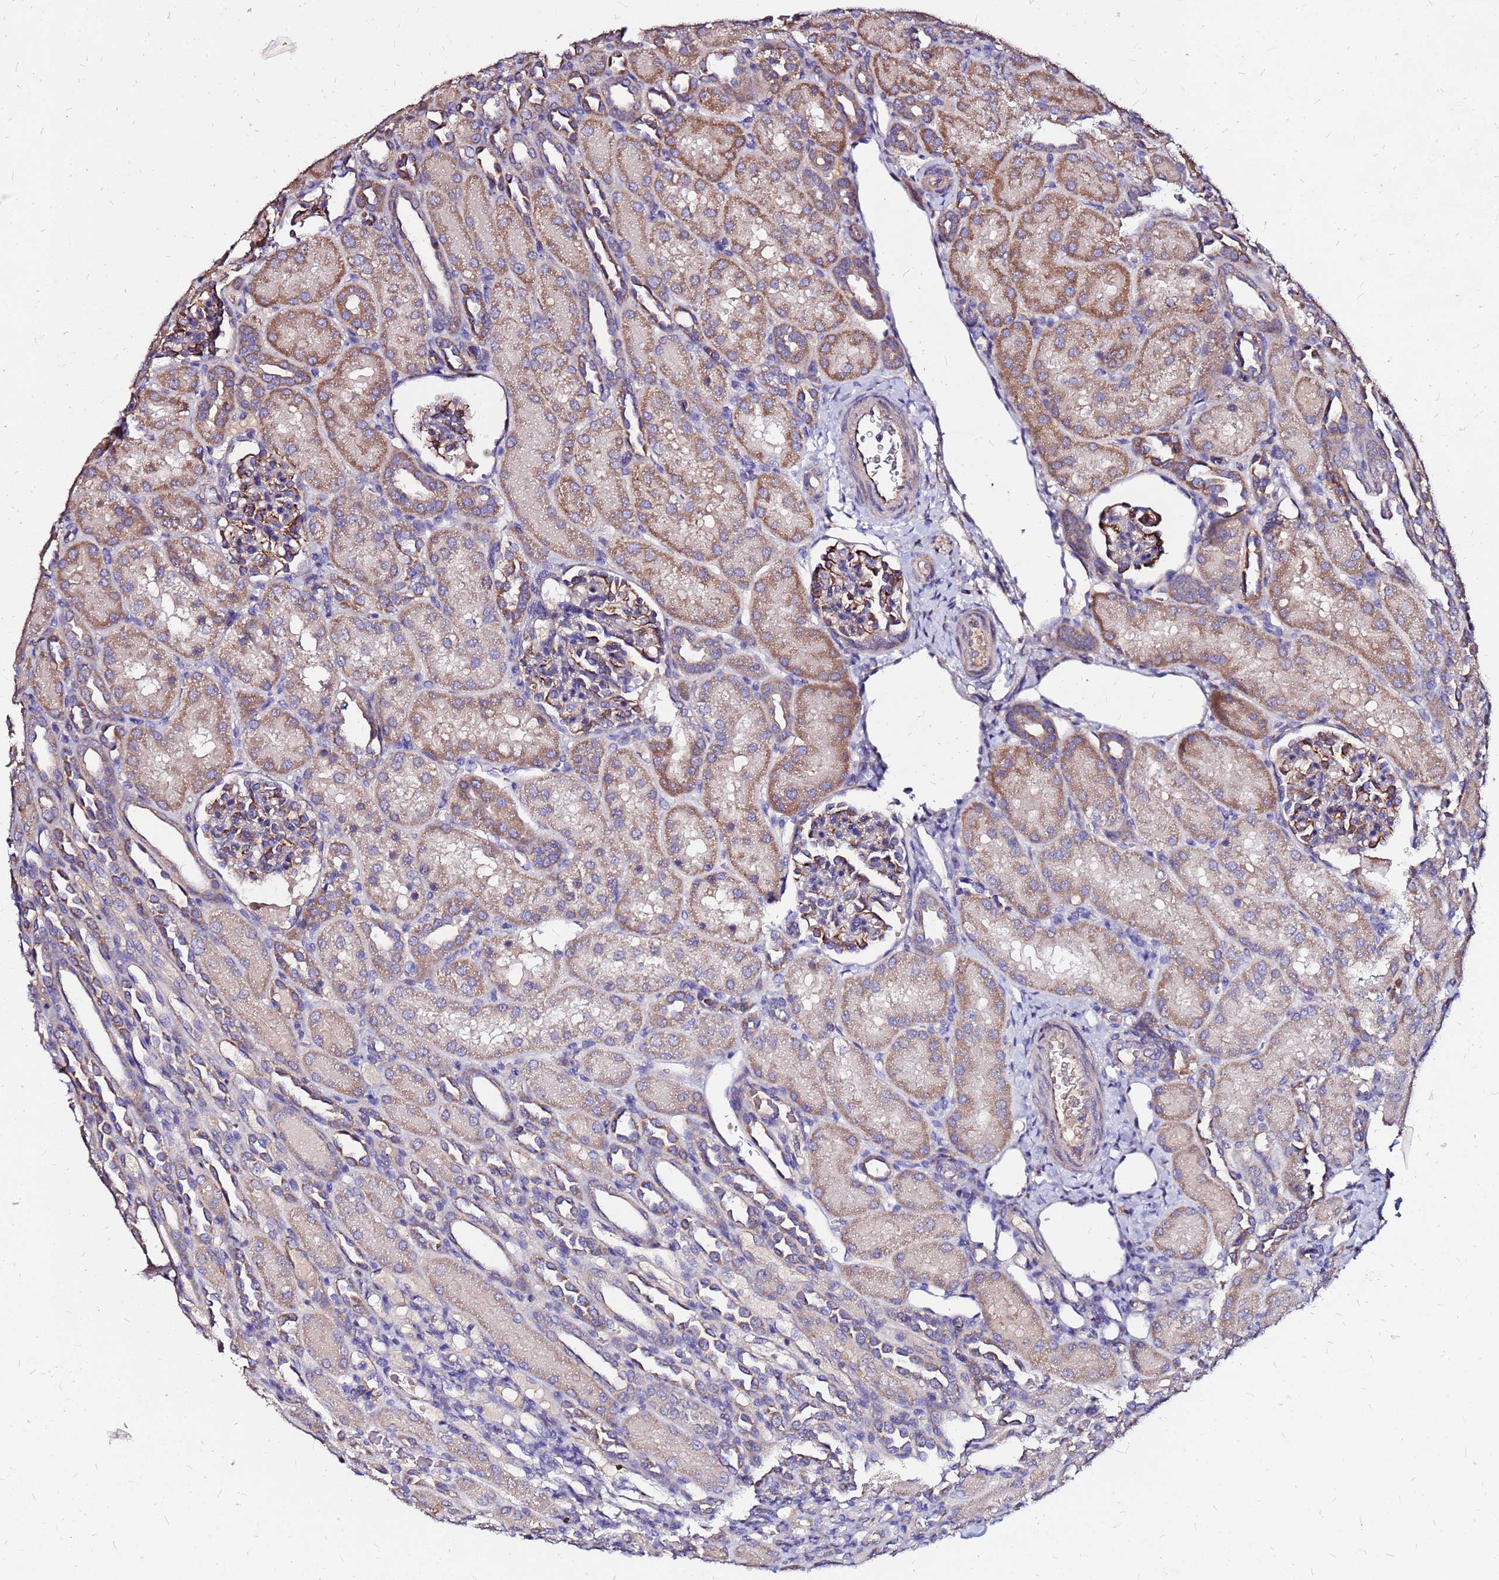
{"staining": {"intensity": "moderate", "quantity": "25%-75%", "location": "cytoplasmic/membranous"}, "tissue": "kidney", "cell_type": "Cells in glomeruli", "image_type": "normal", "snomed": [{"axis": "morphology", "description": "Normal tissue, NOS"}, {"axis": "topography", "description": "Kidney"}], "caption": "Protein positivity by immunohistochemistry (IHC) exhibits moderate cytoplasmic/membranous staining in about 25%-75% of cells in glomeruli in unremarkable kidney.", "gene": "ARHGEF35", "patient": {"sex": "male", "age": 1}}